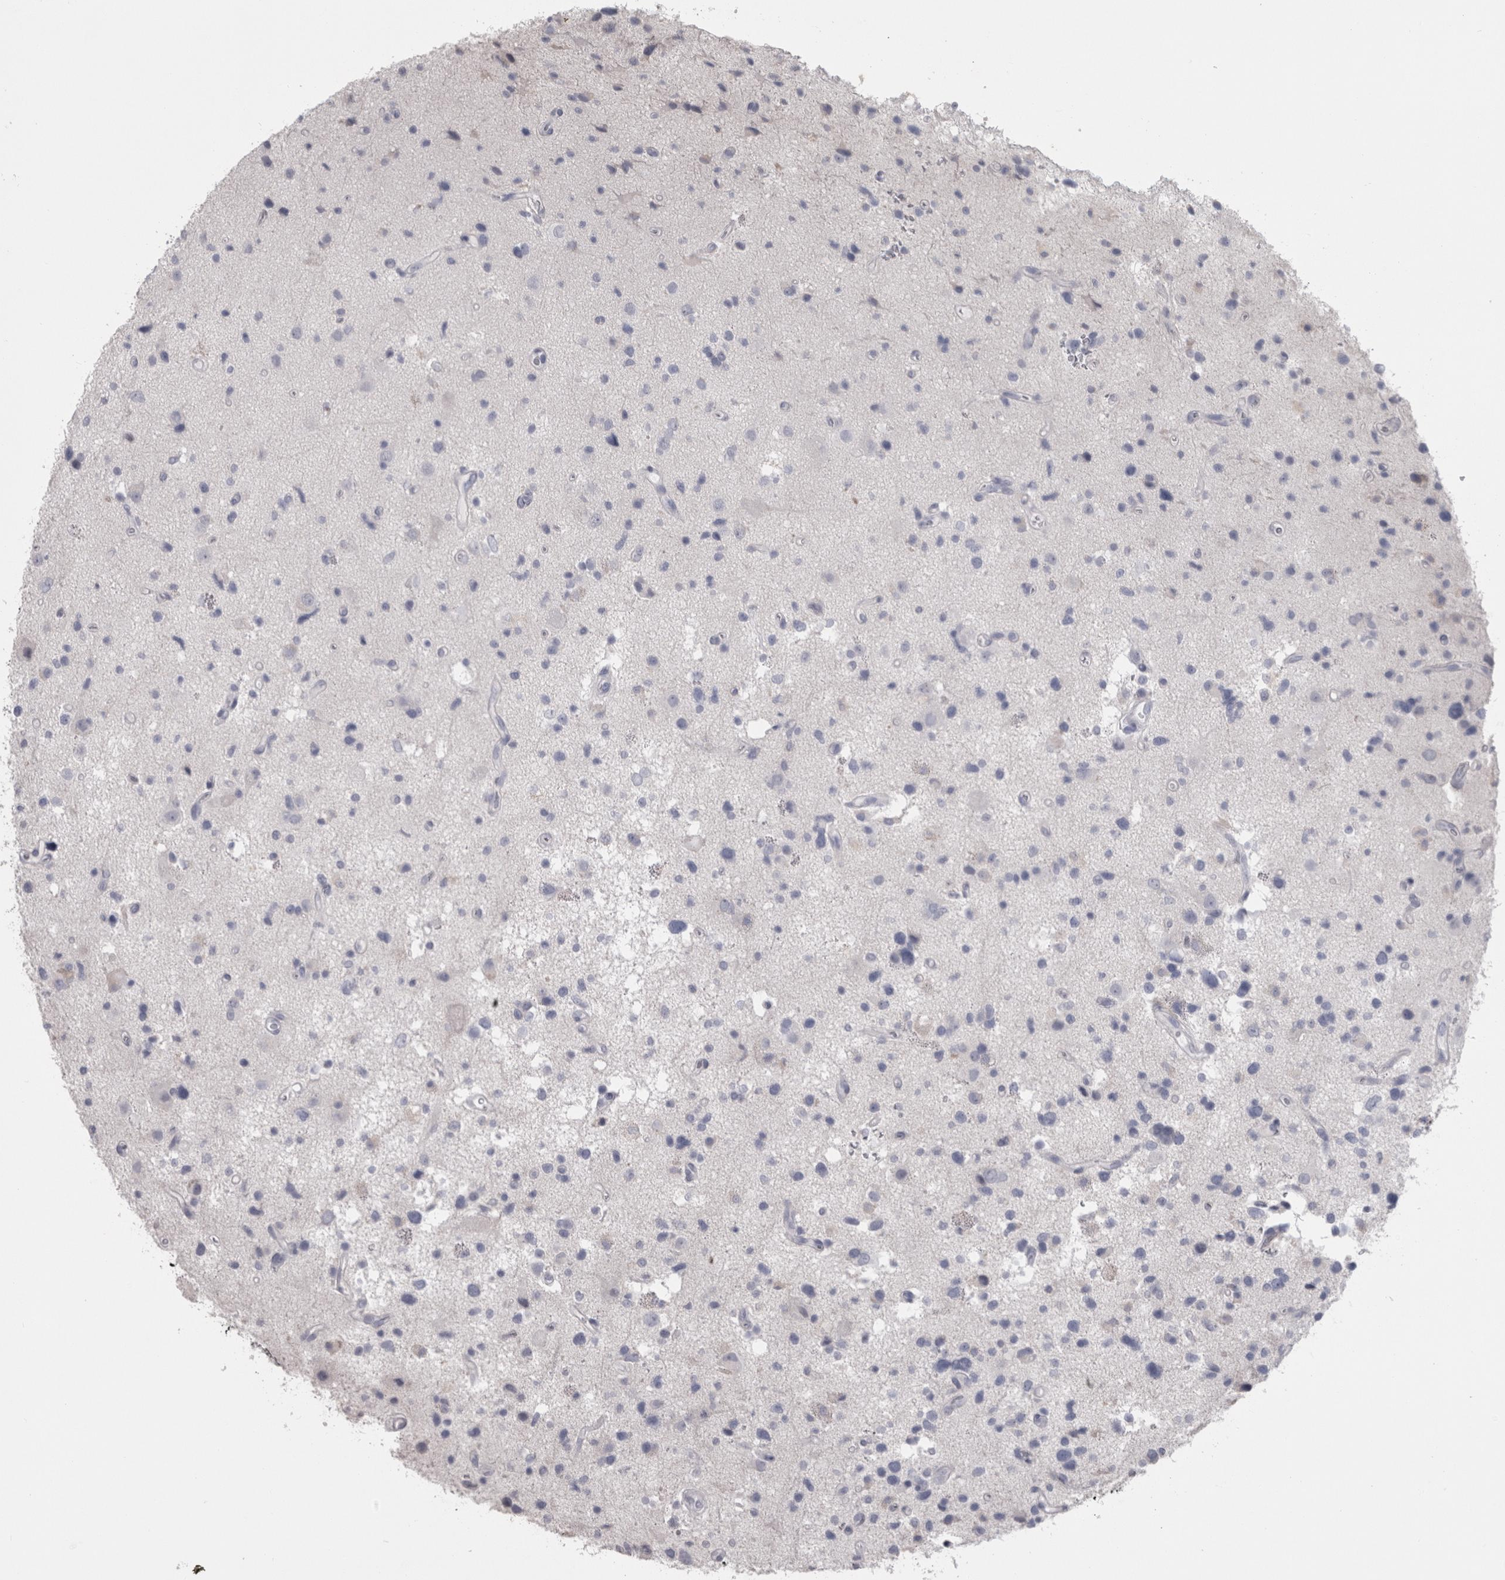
{"staining": {"intensity": "negative", "quantity": "none", "location": "none"}, "tissue": "glioma", "cell_type": "Tumor cells", "image_type": "cancer", "snomed": [{"axis": "morphology", "description": "Glioma, malignant, High grade"}, {"axis": "topography", "description": "Brain"}], "caption": "A histopathology image of glioma stained for a protein reveals no brown staining in tumor cells.", "gene": "MSMB", "patient": {"sex": "male", "age": 33}}